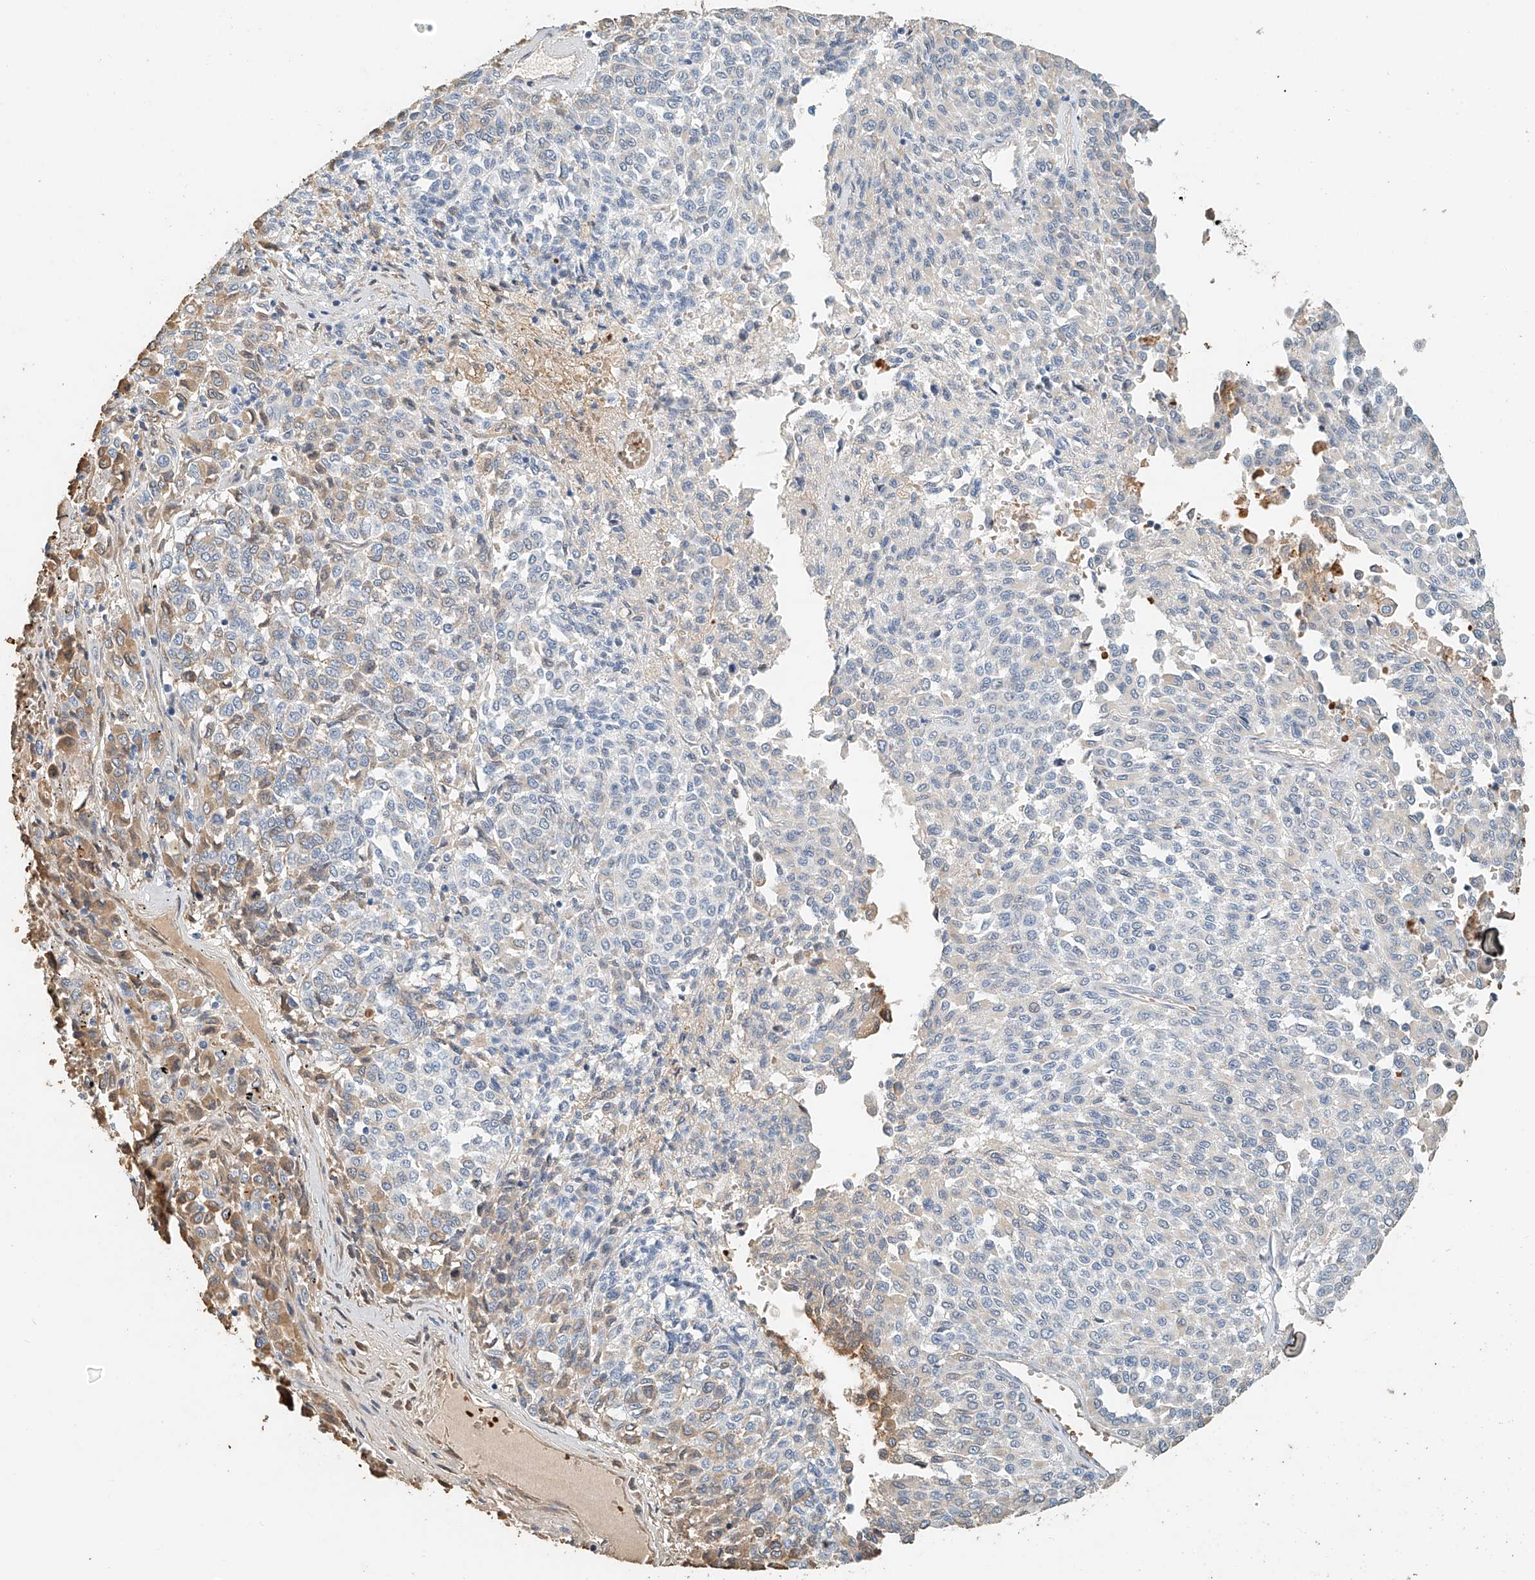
{"staining": {"intensity": "negative", "quantity": "none", "location": "none"}, "tissue": "melanoma", "cell_type": "Tumor cells", "image_type": "cancer", "snomed": [{"axis": "morphology", "description": "Malignant melanoma, Metastatic site"}, {"axis": "topography", "description": "Pancreas"}], "caption": "This is a image of IHC staining of malignant melanoma (metastatic site), which shows no expression in tumor cells. (DAB IHC, high magnification).", "gene": "RCAN3", "patient": {"sex": "female", "age": 30}}